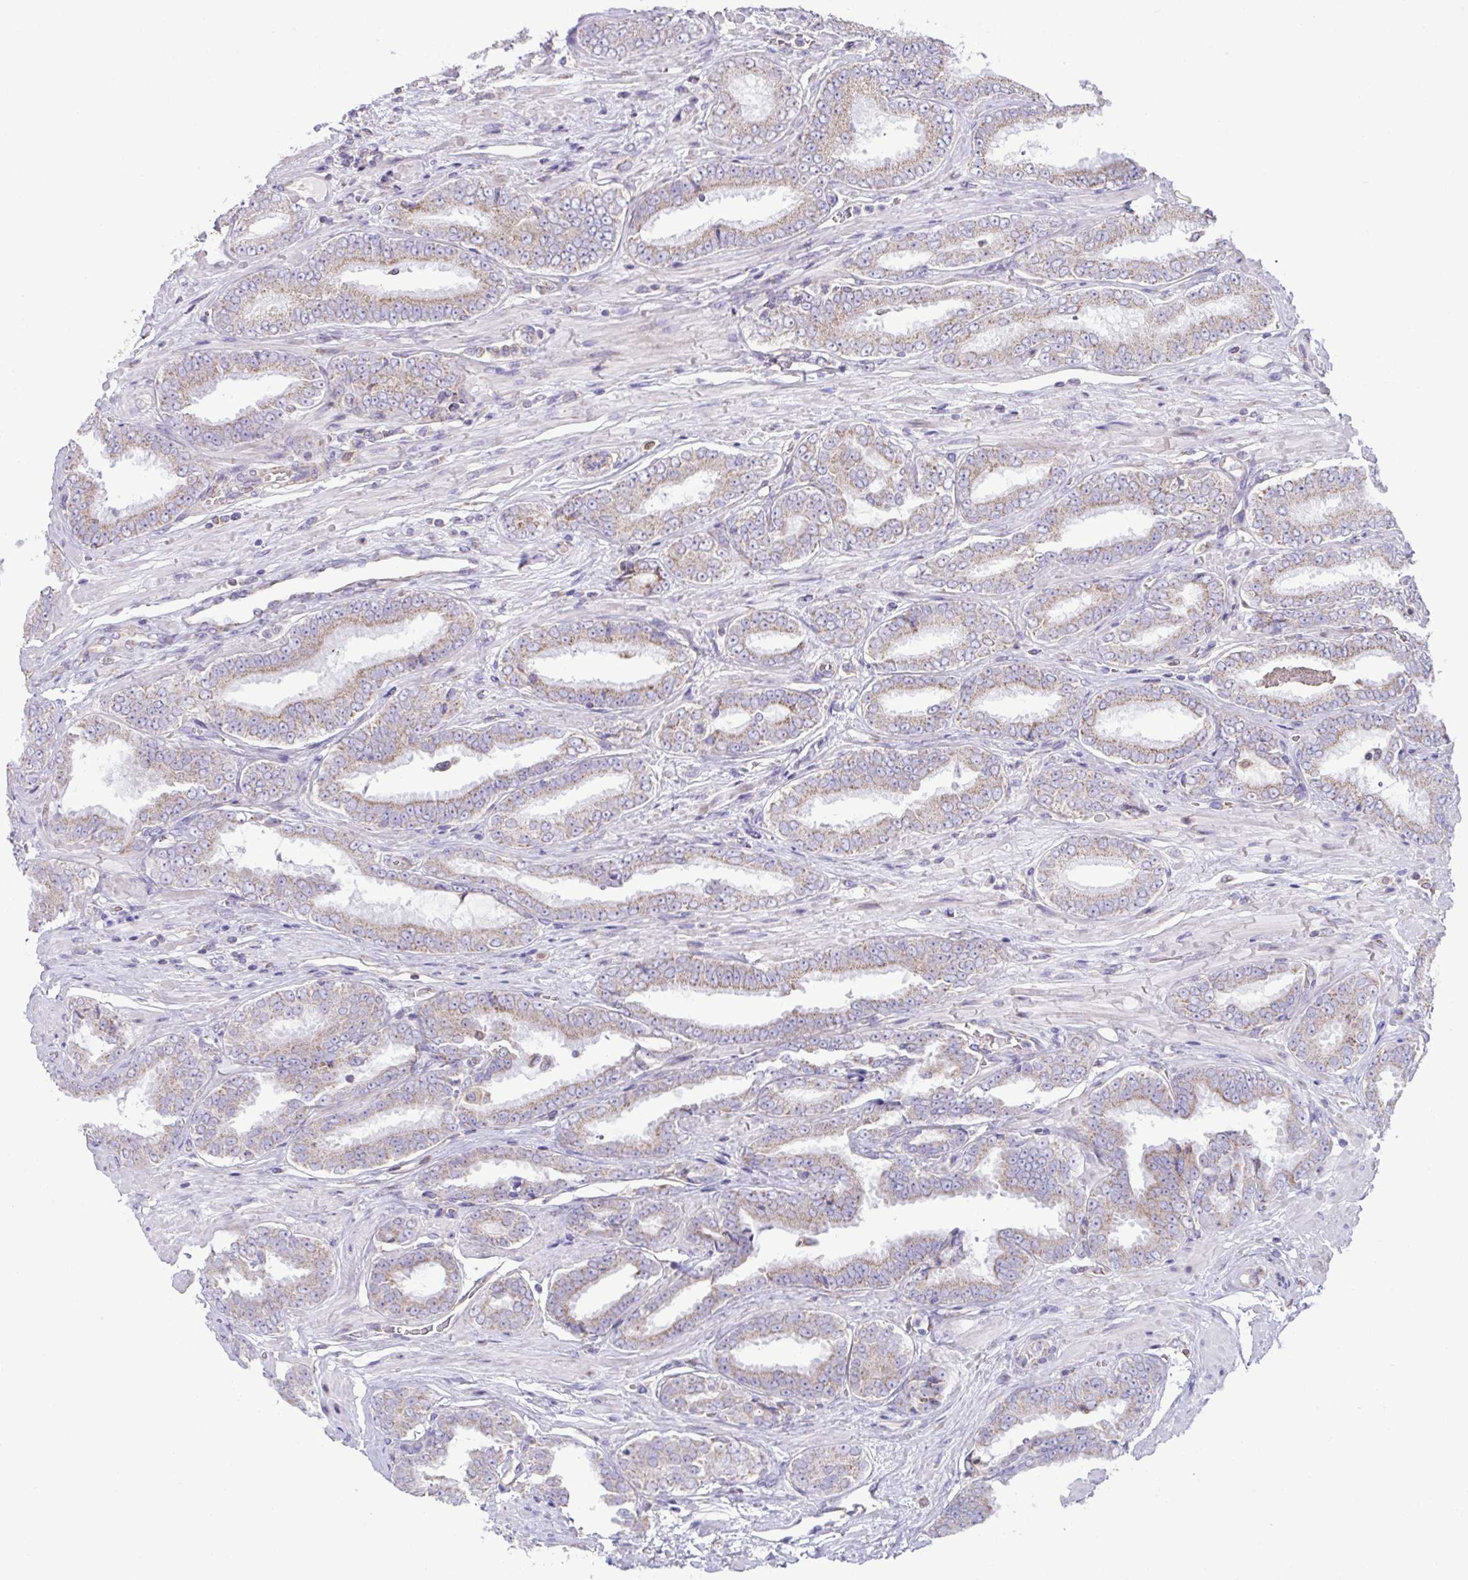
{"staining": {"intensity": "weak", "quantity": ">75%", "location": "cytoplasmic/membranous"}, "tissue": "prostate cancer", "cell_type": "Tumor cells", "image_type": "cancer", "snomed": [{"axis": "morphology", "description": "Adenocarcinoma, High grade"}, {"axis": "topography", "description": "Prostate"}], "caption": "The image exhibits staining of prostate adenocarcinoma (high-grade), revealing weak cytoplasmic/membranous protein staining (brown color) within tumor cells.", "gene": "DOK7", "patient": {"sex": "male", "age": 72}}